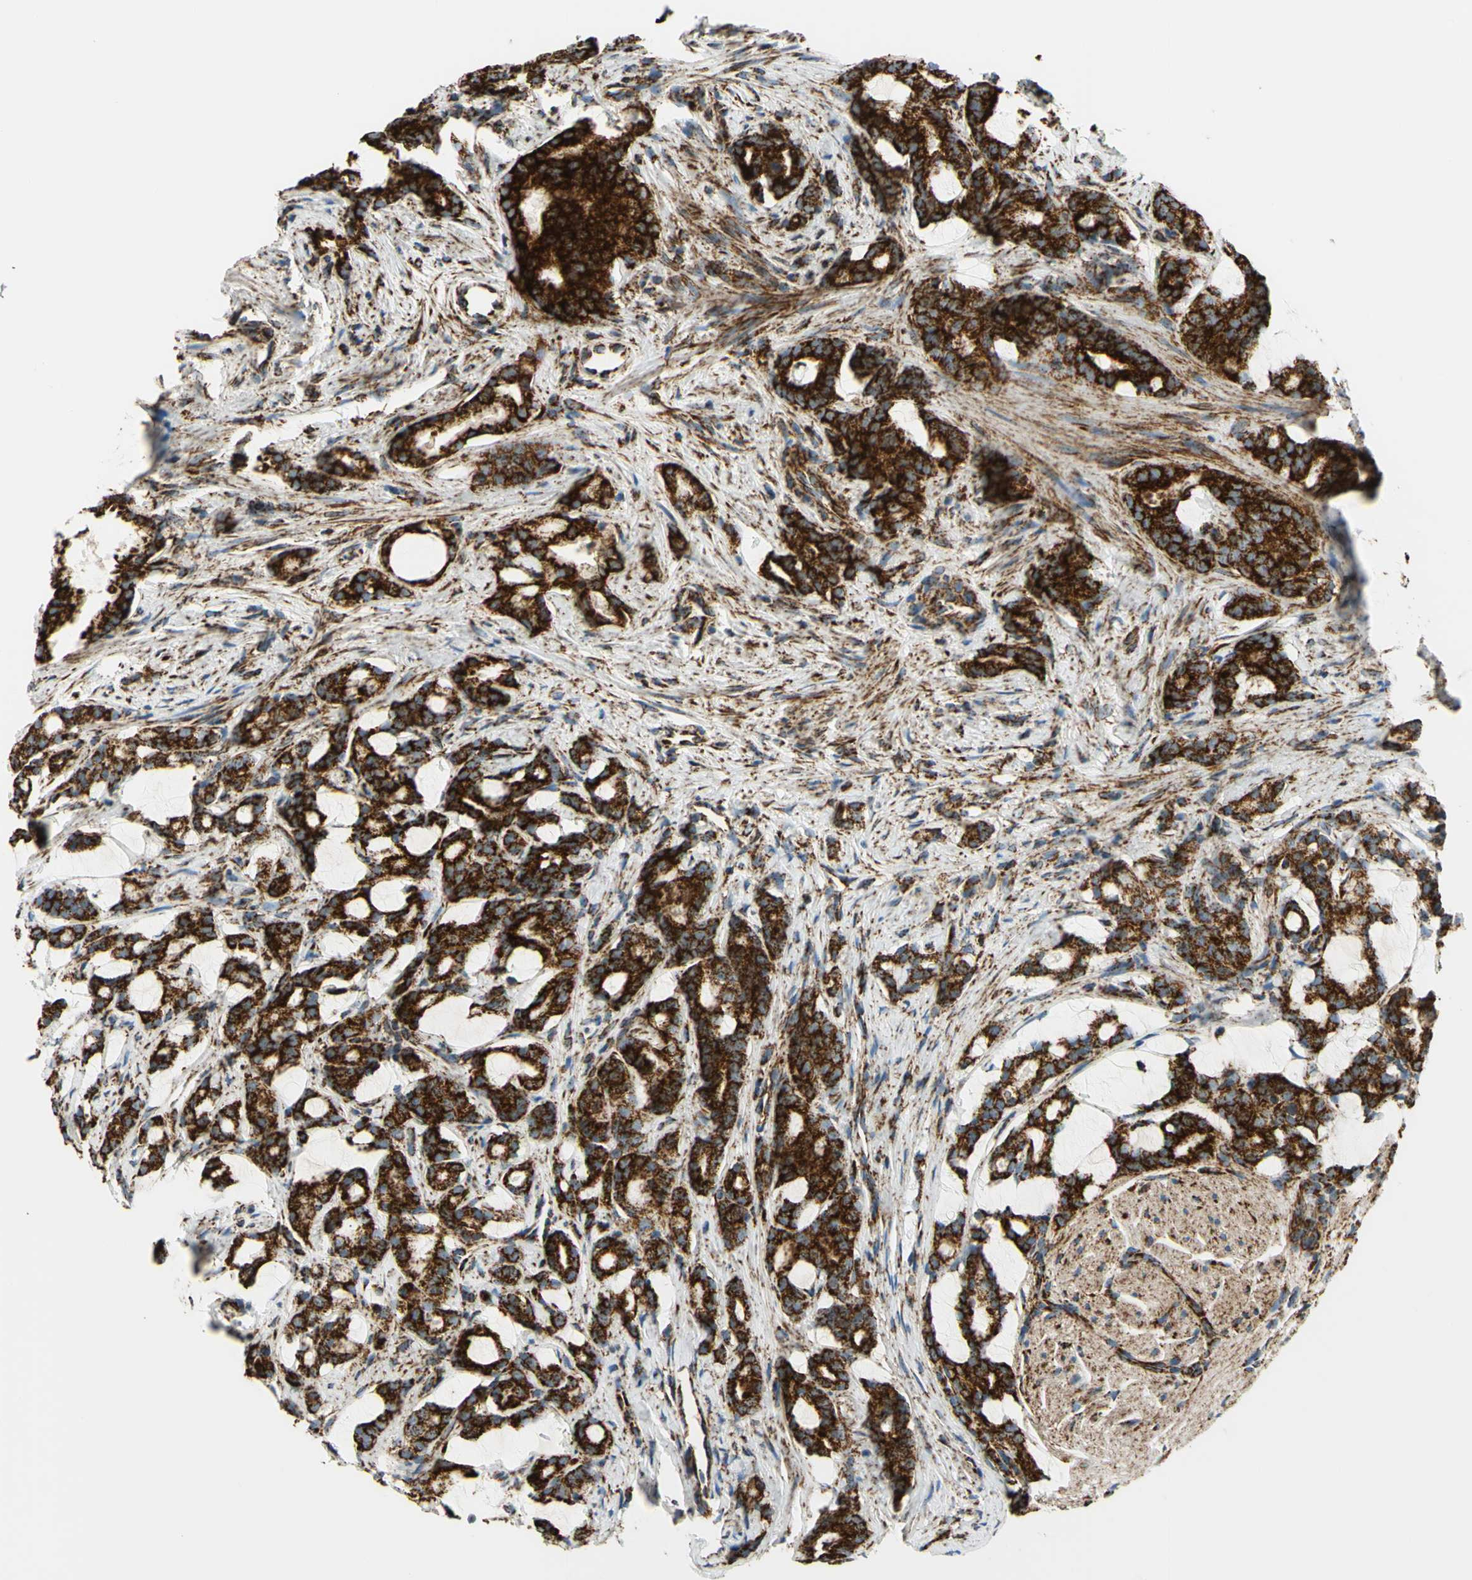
{"staining": {"intensity": "strong", "quantity": ">75%", "location": "cytoplasmic/membranous"}, "tissue": "prostate cancer", "cell_type": "Tumor cells", "image_type": "cancer", "snomed": [{"axis": "morphology", "description": "Adenocarcinoma, Low grade"}, {"axis": "topography", "description": "Prostate"}], "caption": "Prostate cancer (adenocarcinoma (low-grade)) stained with a brown dye displays strong cytoplasmic/membranous positive staining in about >75% of tumor cells.", "gene": "MAVS", "patient": {"sex": "male", "age": 58}}